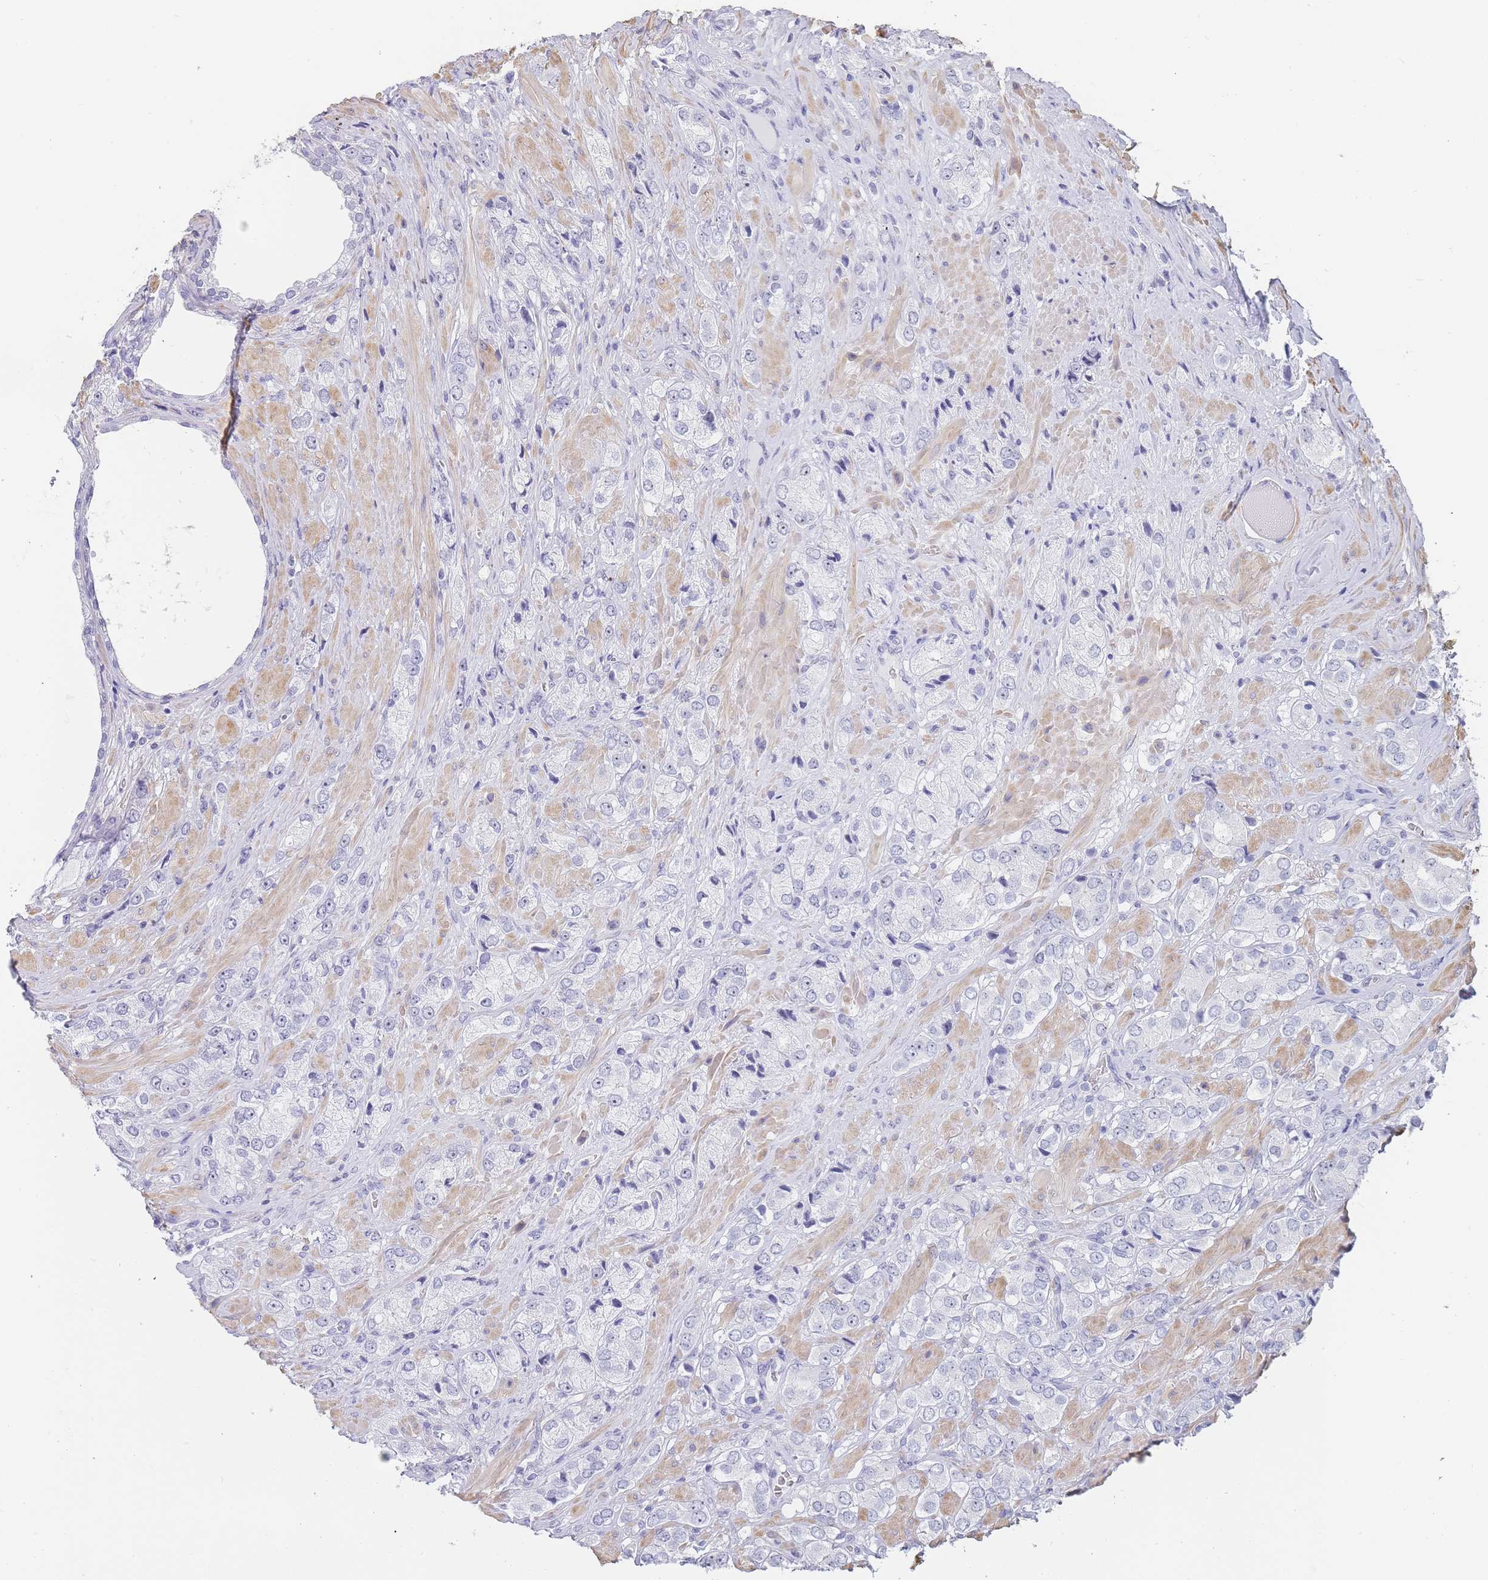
{"staining": {"intensity": "negative", "quantity": "none", "location": "none"}, "tissue": "prostate cancer", "cell_type": "Tumor cells", "image_type": "cancer", "snomed": [{"axis": "morphology", "description": "Adenocarcinoma, High grade"}, {"axis": "topography", "description": "Prostate and seminal vesicle, NOS"}], "caption": "DAB (3,3'-diaminobenzidine) immunohistochemical staining of prostate adenocarcinoma (high-grade) demonstrates no significant staining in tumor cells. (Immunohistochemistry (ihc), brightfield microscopy, high magnification).", "gene": "NOP14", "patient": {"sex": "male", "age": 64}}